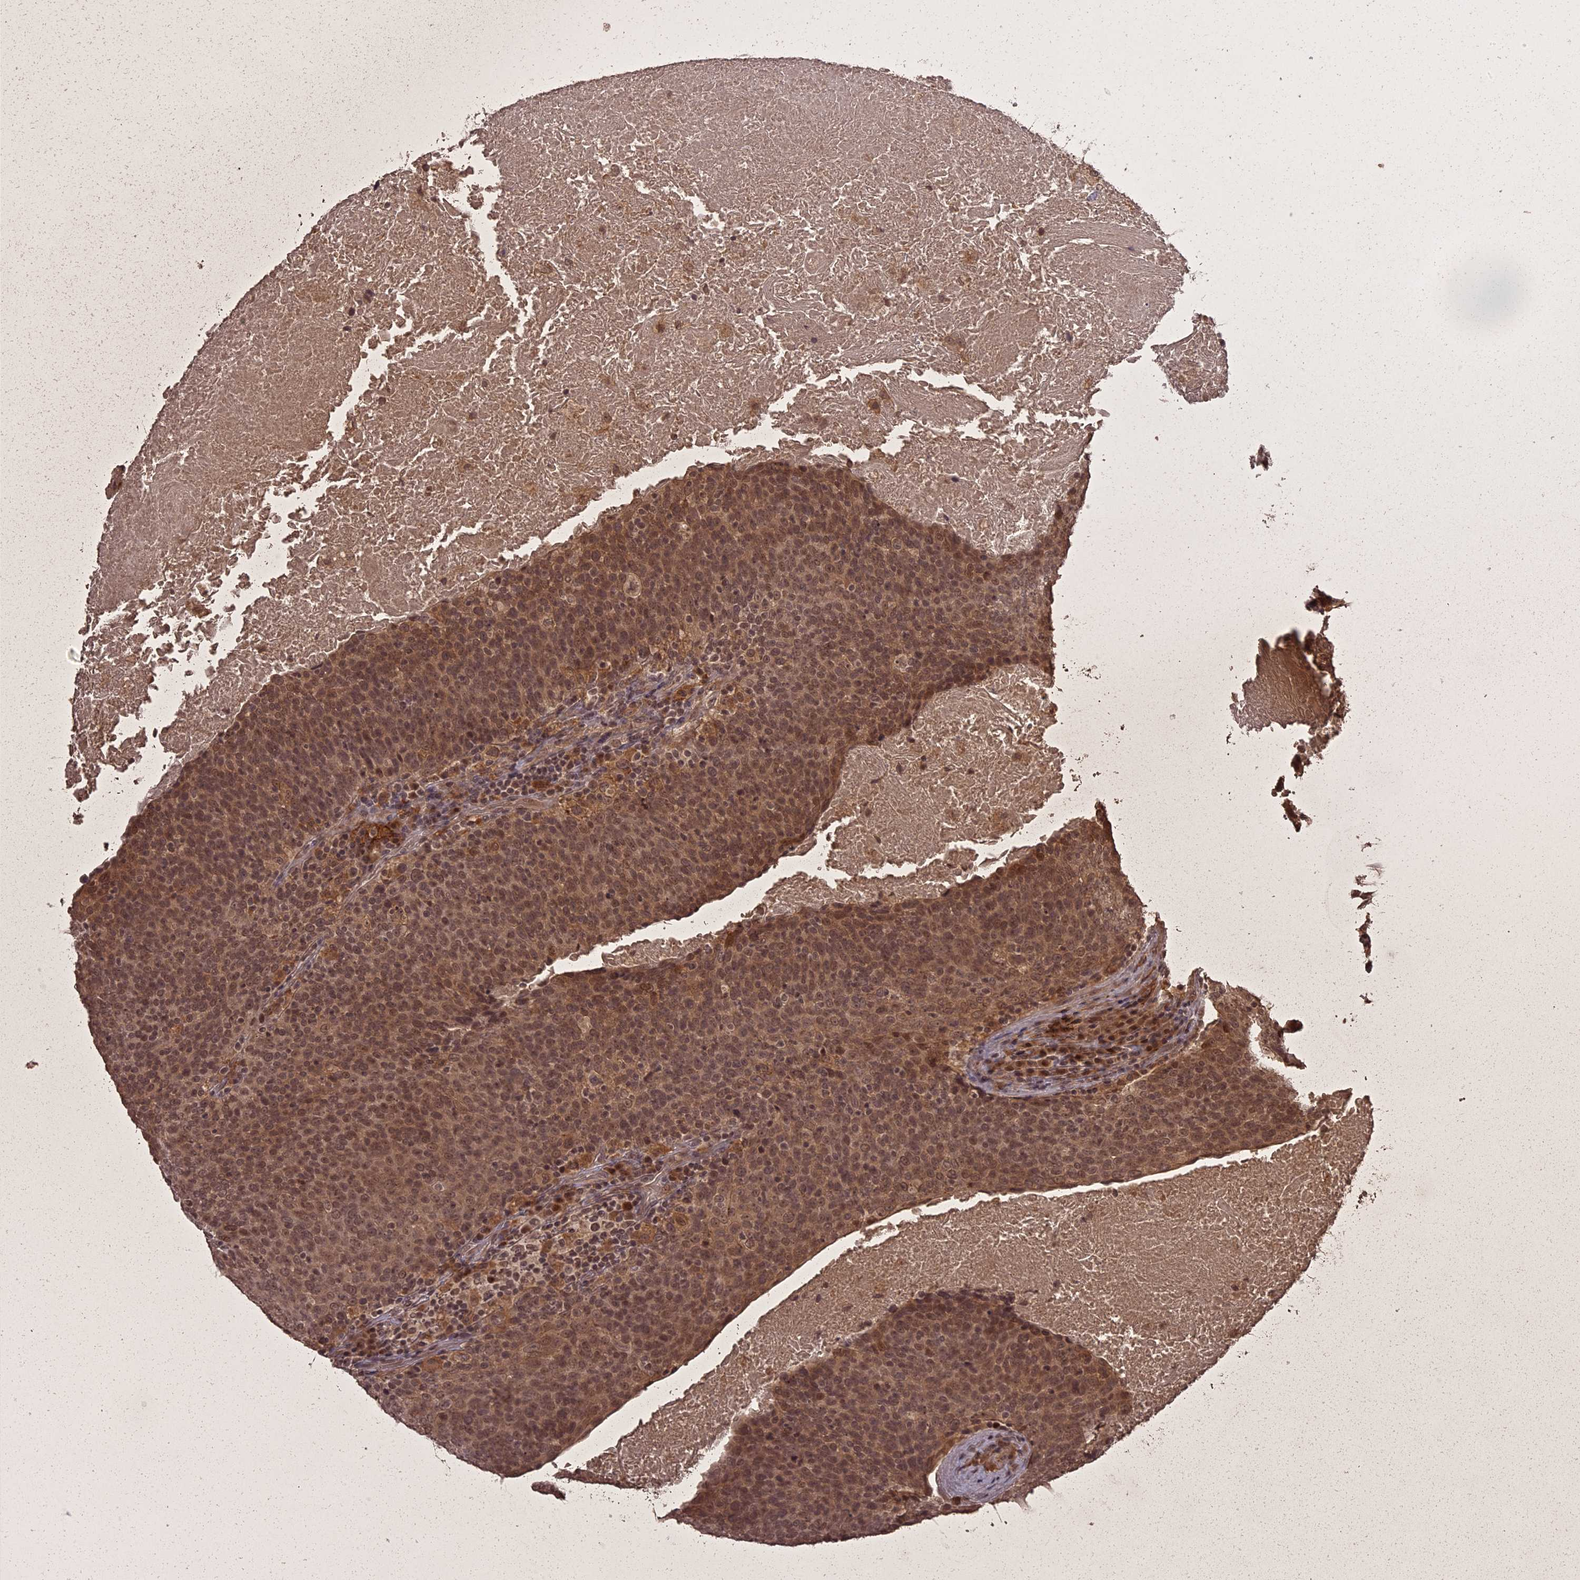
{"staining": {"intensity": "moderate", "quantity": ">75%", "location": "cytoplasmic/membranous,nuclear"}, "tissue": "head and neck cancer", "cell_type": "Tumor cells", "image_type": "cancer", "snomed": [{"axis": "morphology", "description": "Squamous cell carcinoma, NOS"}, {"axis": "morphology", "description": "Squamous cell carcinoma, metastatic, NOS"}, {"axis": "topography", "description": "Lymph node"}, {"axis": "topography", "description": "Head-Neck"}], "caption": "This micrograph shows immunohistochemistry staining of metastatic squamous cell carcinoma (head and neck), with medium moderate cytoplasmic/membranous and nuclear positivity in approximately >75% of tumor cells.", "gene": "ING5", "patient": {"sex": "male", "age": 62}}